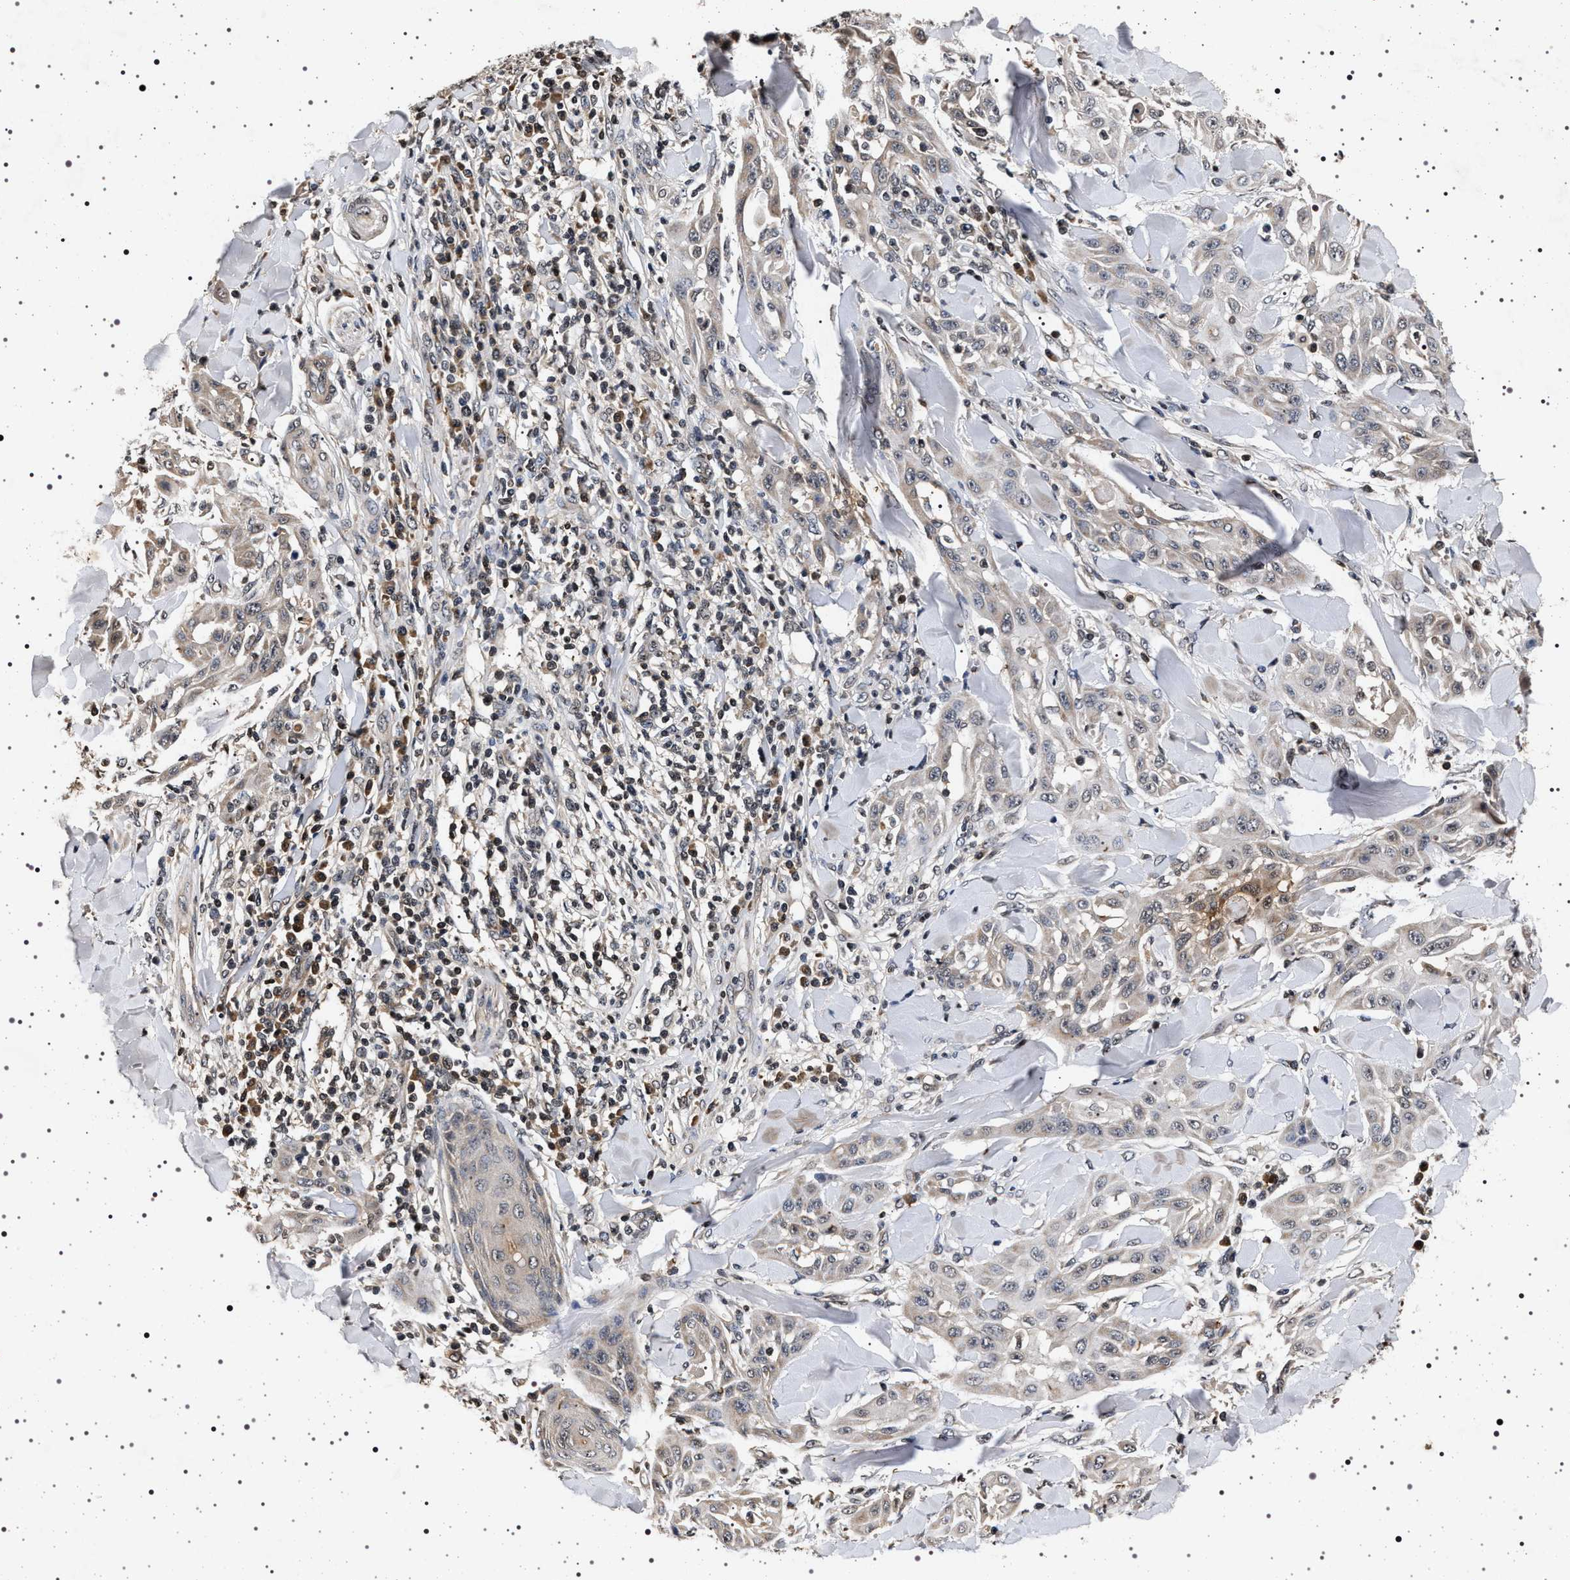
{"staining": {"intensity": "weak", "quantity": "<25%", "location": "cytoplasmic/membranous"}, "tissue": "skin cancer", "cell_type": "Tumor cells", "image_type": "cancer", "snomed": [{"axis": "morphology", "description": "Squamous cell carcinoma, NOS"}, {"axis": "topography", "description": "Skin"}], "caption": "Squamous cell carcinoma (skin) was stained to show a protein in brown. There is no significant staining in tumor cells.", "gene": "CDKN1B", "patient": {"sex": "male", "age": 24}}